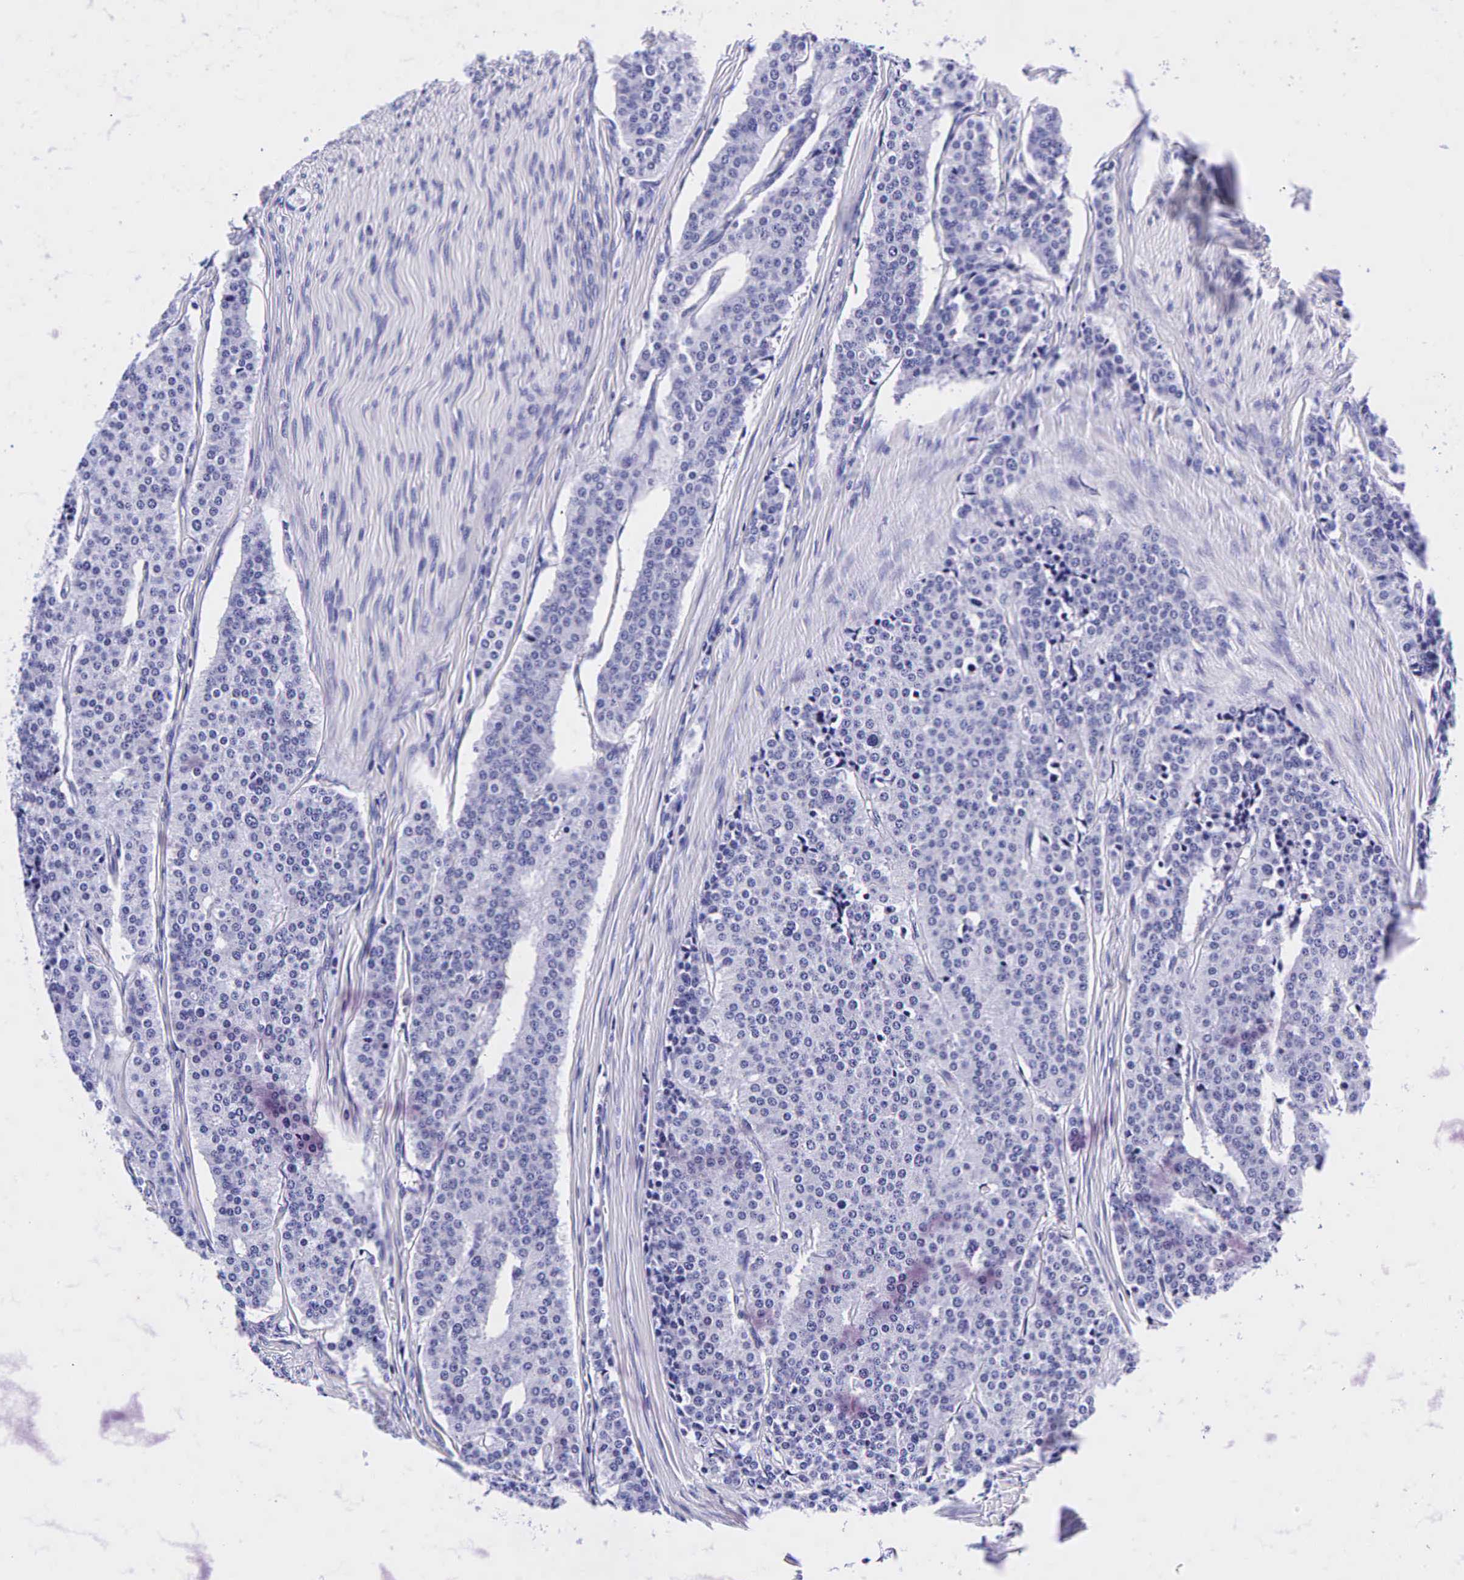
{"staining": {"intensity": "negative", "quantity": "none", "location": "none"}, "tissue": "carcinoid", "cell_type": "Tumor cells", "image_type": "cancer", "snomed": [{"axis": "morphology", "description": "Carcinoid, malignant, NOS"}, {"axis": "topography", "description": "Small intestine"}], "caption": "This is an IHC histopathology image of human malignant carcinoid. There is no positivity in tumor cells.", "gene": "GCG", "patient": {"sex": "male", "age": 63}}